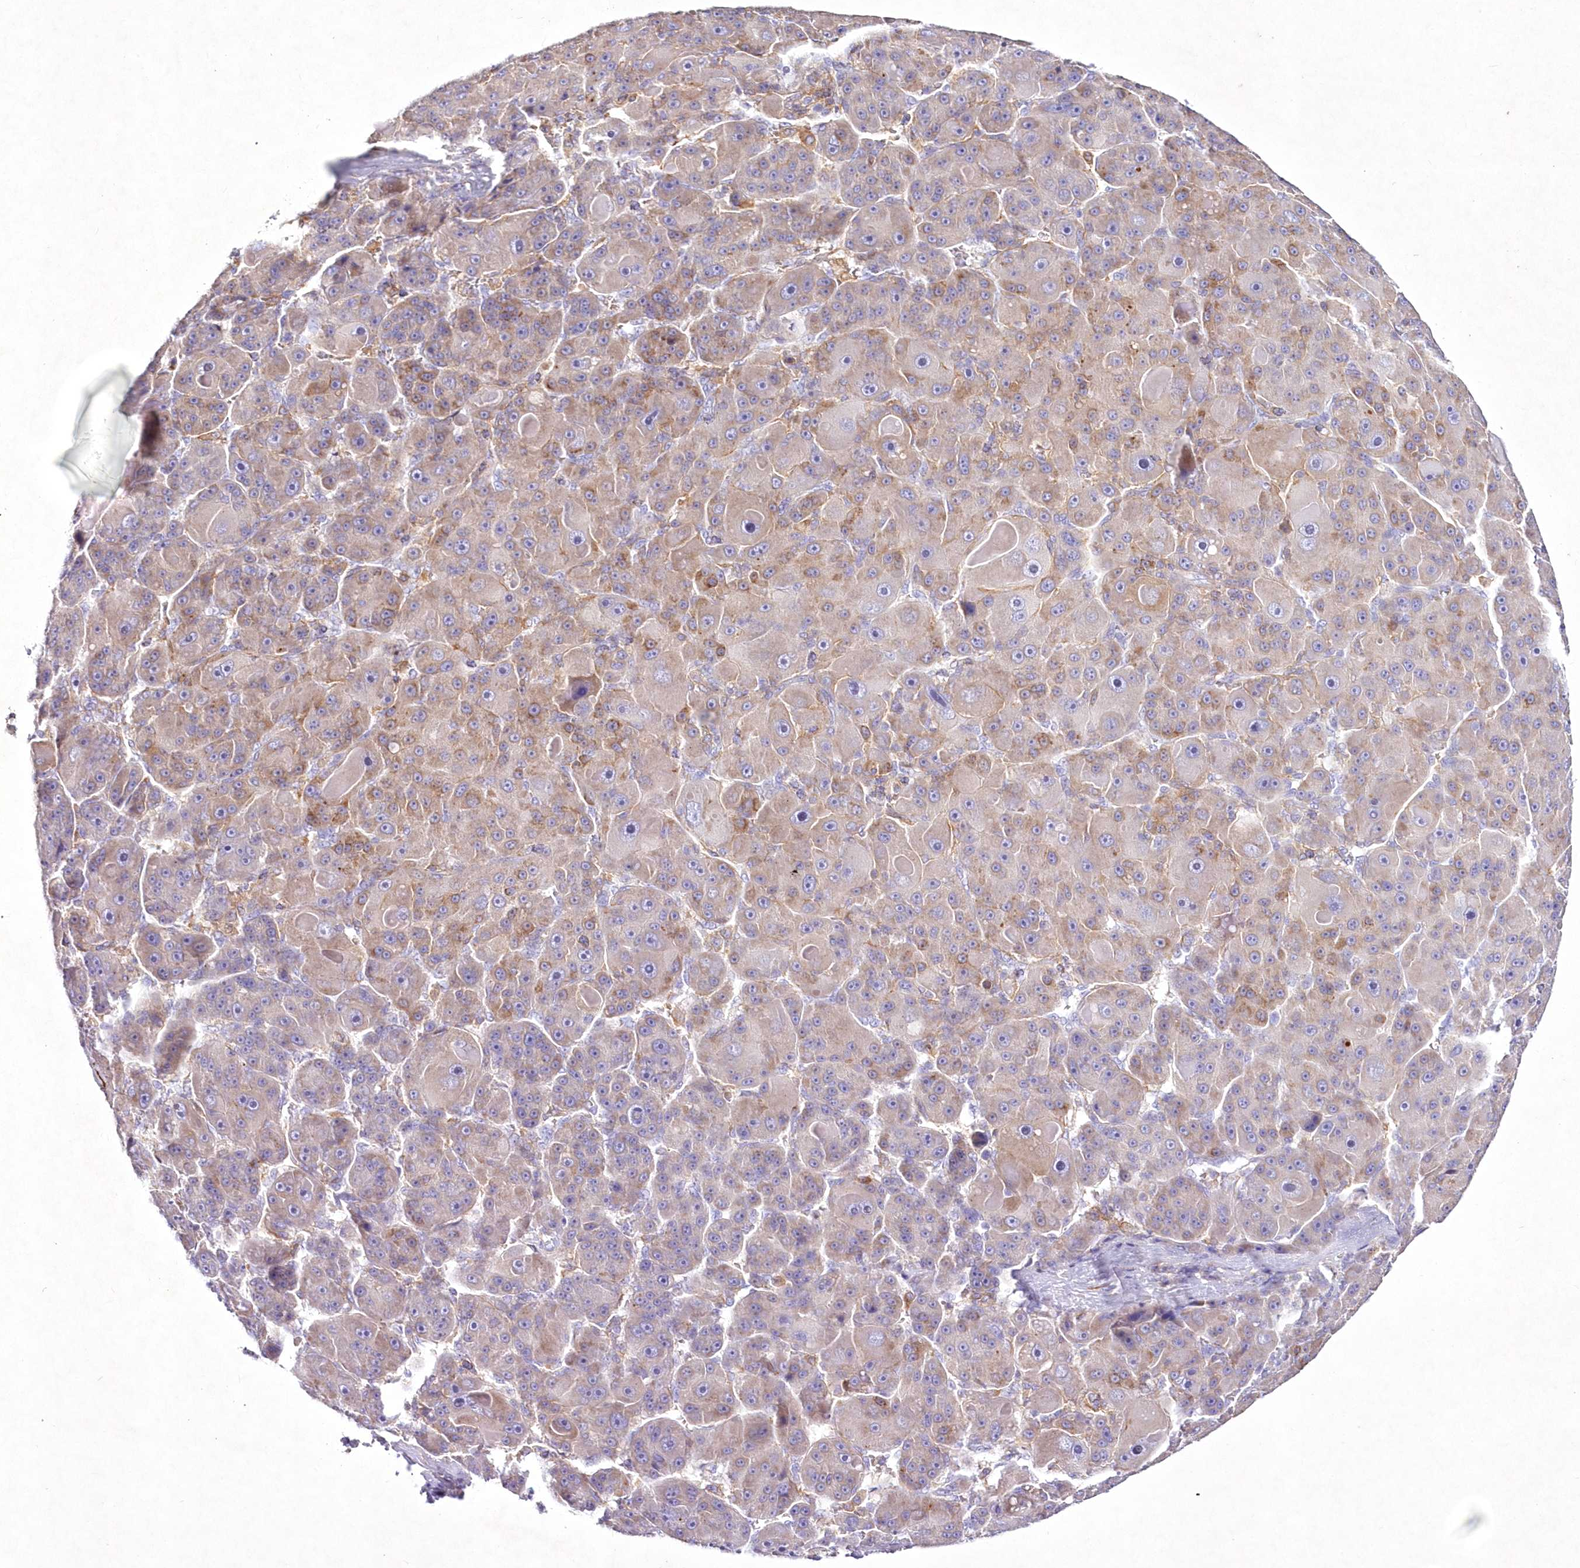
{"staining": {"intensity": "moderate", "quantity": "<25%", "location": "cytoplasmic/membranous"}, "tissue": "liver cancer", "cell_type": "Tumor cells", "image_type": "cancer", "snomed": [{"axis": "morphology", "description": "Carcinoma, Hepatocellular, NOS"}, {"axis": "topography", "description": "Liver"}], "caption": "Moderate cytoplasmic/membranous positivity for a protein is identified in approximately <25% of tumor cells of liver cancer using IHC.", "gene": "ARFGEF3", "patient": {"sex": "male", "age": 76}}